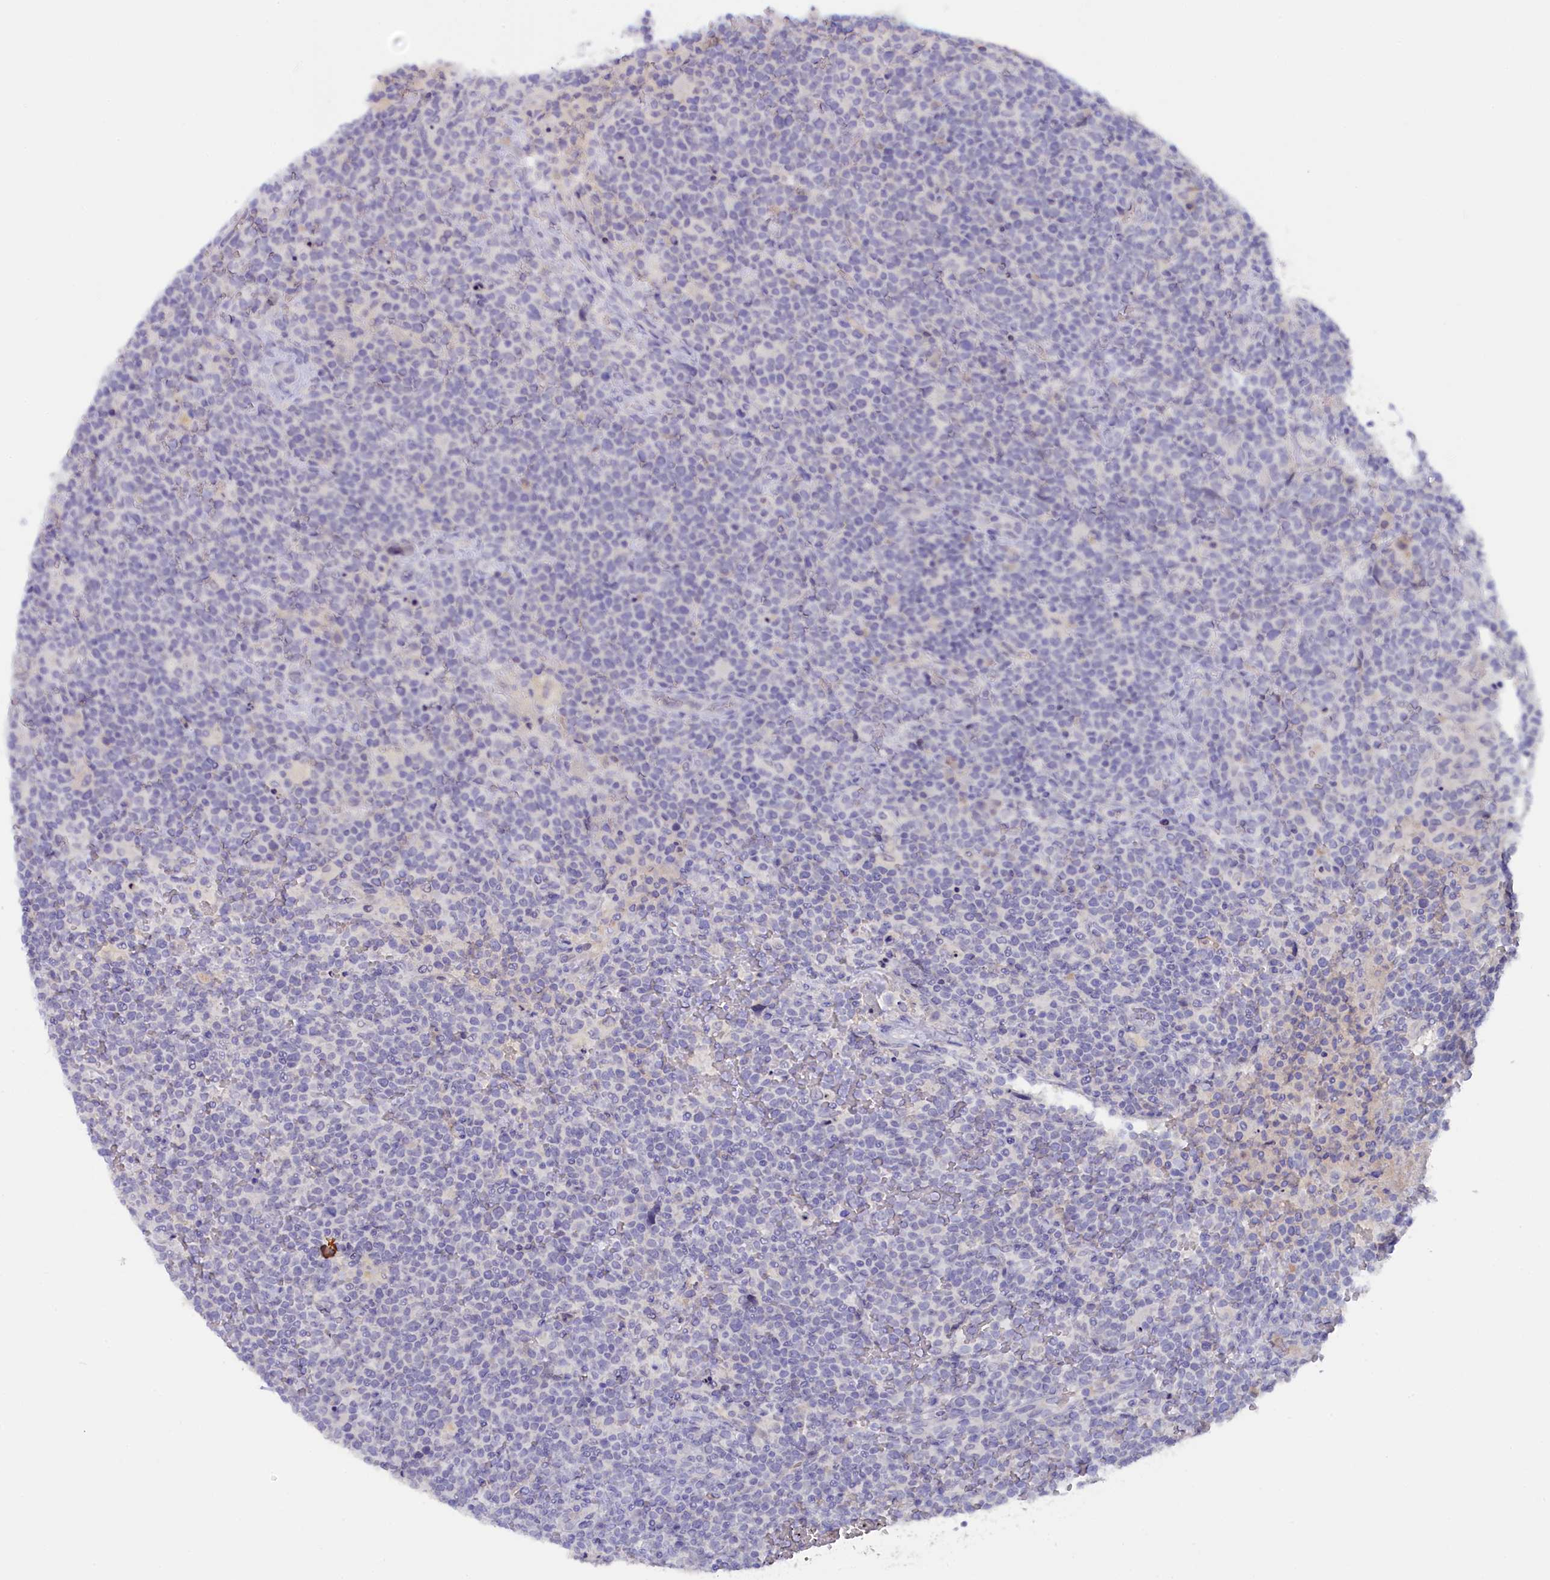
{"staining": {"intensity": "negative", "quantity": "none", "location": "none"}, "tissue": "lymphoma", "cell_type": "Tumor cells", "image_type": "cancer", "snomed": [{"axis": "morphology", "description": "Malignant lymphoma, non-Hodgkin's type, High grade"}, {"axis": "topography", "description": "Lymph node"}], "caption": "A high-resolution histopathology image shows immunohistochemistry (IHC) staining of lymphoma, which exhibits no significant positivity in tumor cells. The staining is performed using DAB brown chromogen with nuclei counter-stained in using hematoxylin.", "gene": "ZSWIM4", "patient": {"sex": "male", "age": 61}}